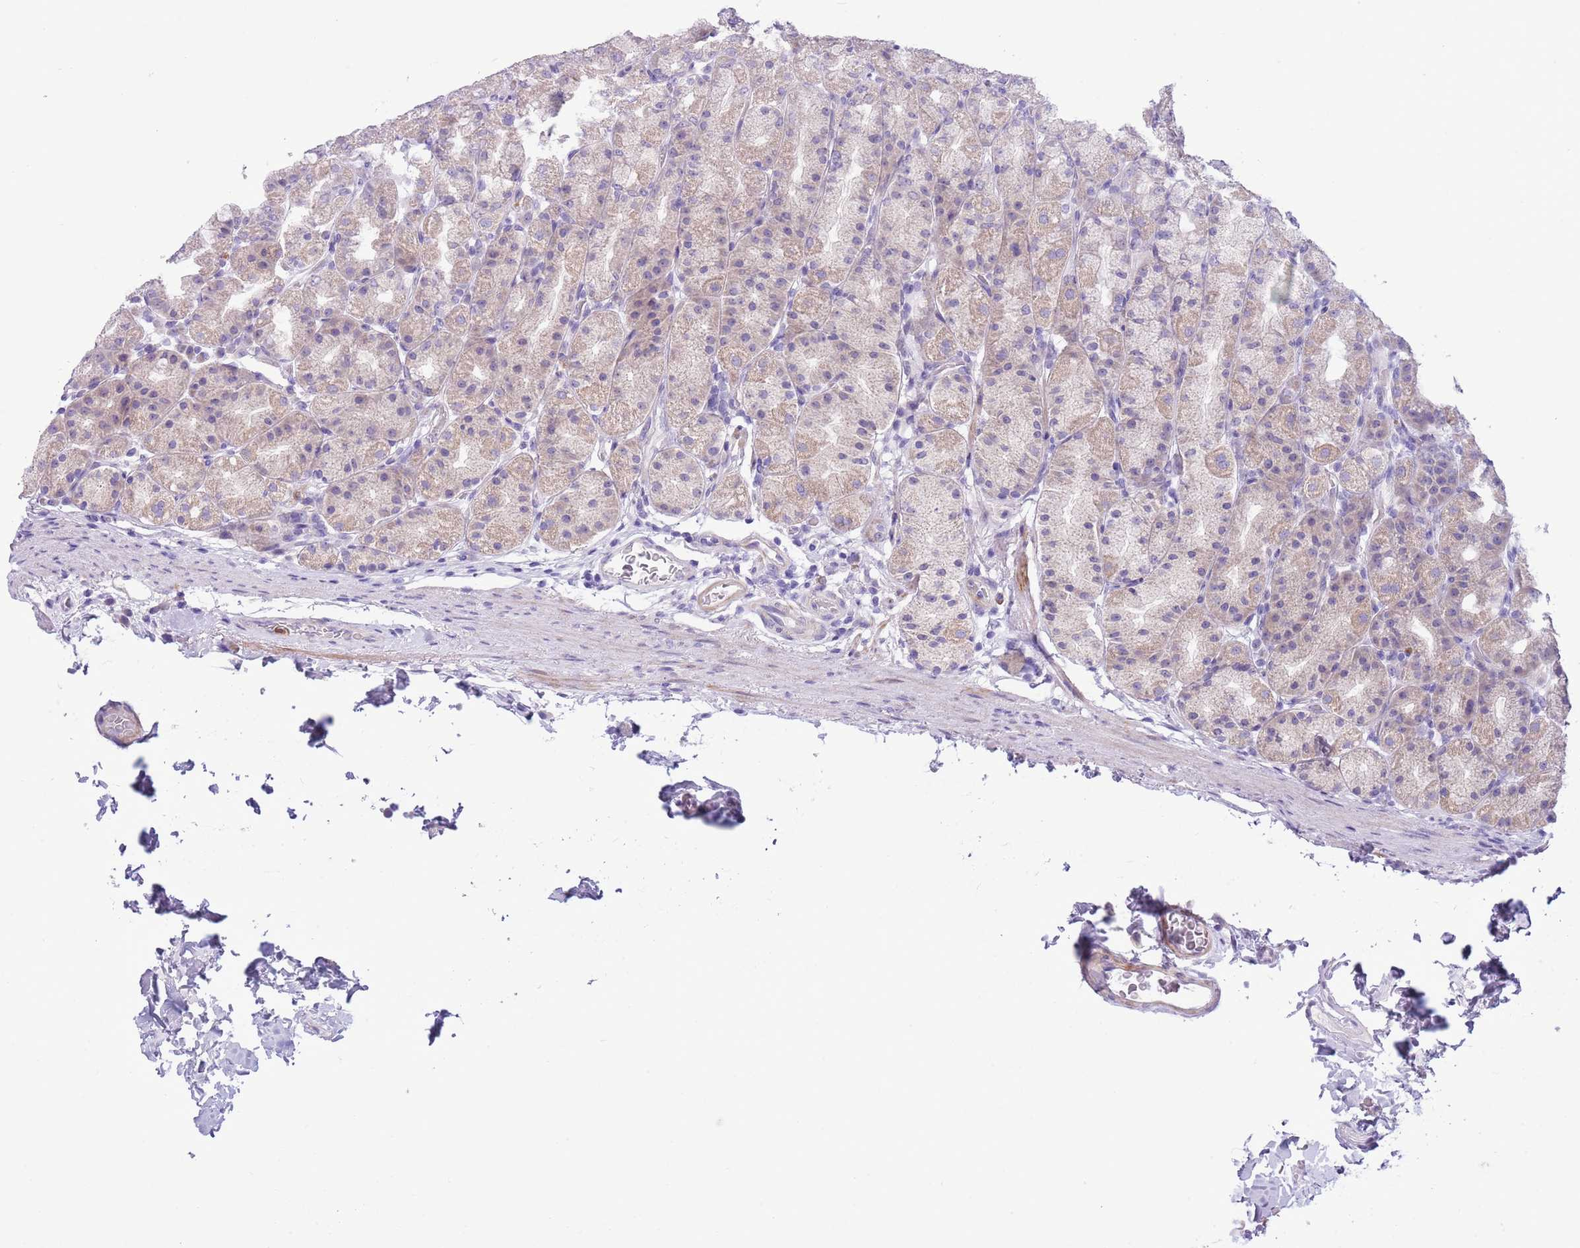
{"staining": {"intensity": "weak", "quantity": "<25%", "location": "cytoplasmic/membranous"}, "tissue": "stomach", "cell_type": "Glandular cells", "image_type": "normal", "snomed": [{"axis": "morphology", "description": "Normal tissue, NOS"}, {"axis": "topography", "description": "Stomach, upper"}], "caption": "Immunohistochemistry histopathology image of normal stomach: human stomach stained with DAB (3,3'-diaminobenzidine) demonstrates no significant protein positivity in glandular cells. (Immunohistochemistry, brightfield microscopy, high magnification).", "gene": "OR6M1", "patient": {"sex": "male", "age": 68}}